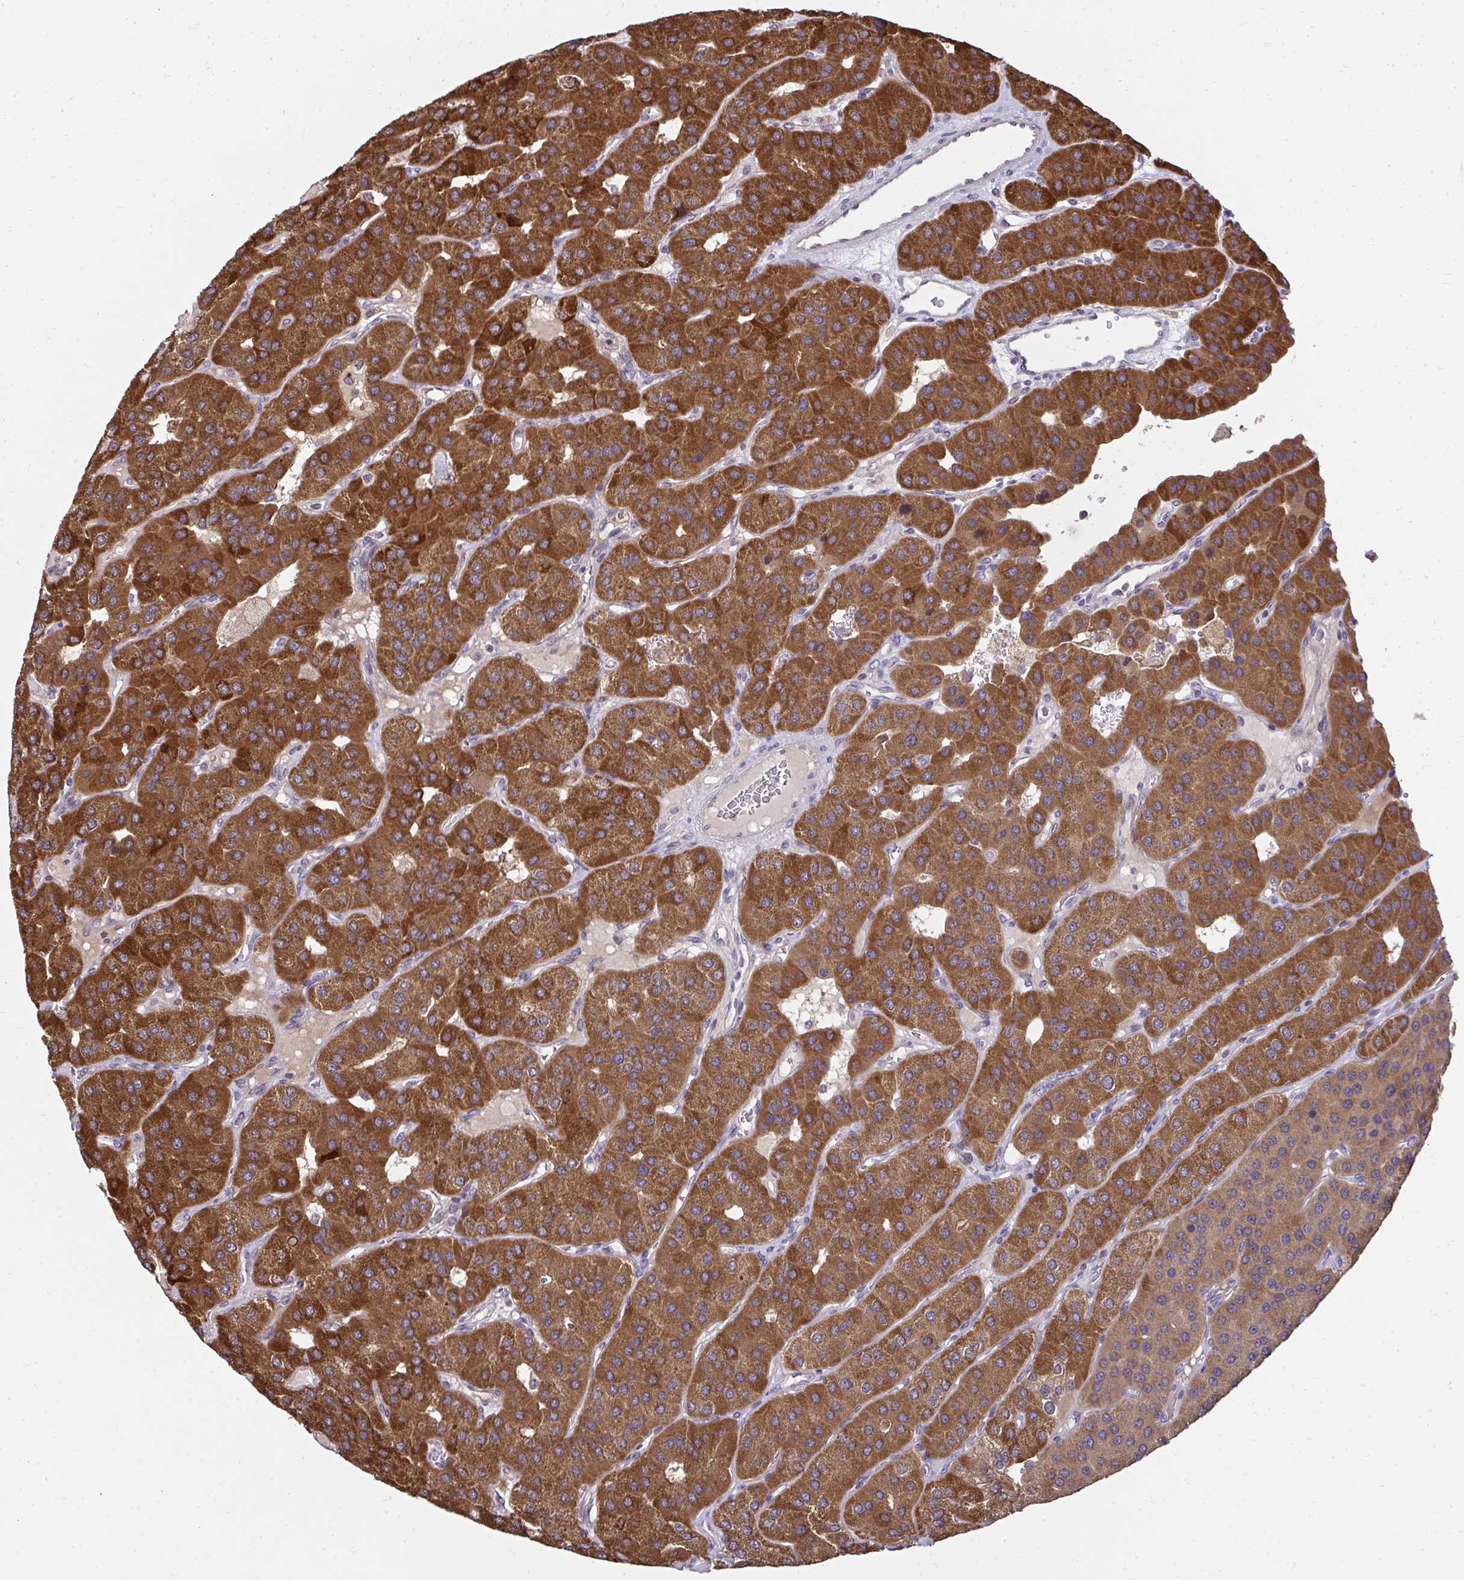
{"staining": {"intensity": "strong", "quantity": ">75%", "location": "cytoplasmic/membranous"}, "tissue": "parathyroid gland", "cell_type": "Glandular cells", "image_type": "normal", "snomed": [{"axis": "morphology", "description": "Normal tissue, NOS"}, {"axis": "morphology", "description": "Adenoma, NOS"}, {"axis": "topography", "description": "Parathyroid gland"}], "caption": "An image of human parathyroid gland stained for a protein displays strong cytoplasmic/membranous brown staining in glandular cells. Immunohistochemistry (ihc) stains the protein of interest in brown and the nuclei are stained blue.", "gene": "RDH14", "patient": {"sex": "female", "age": 86}}